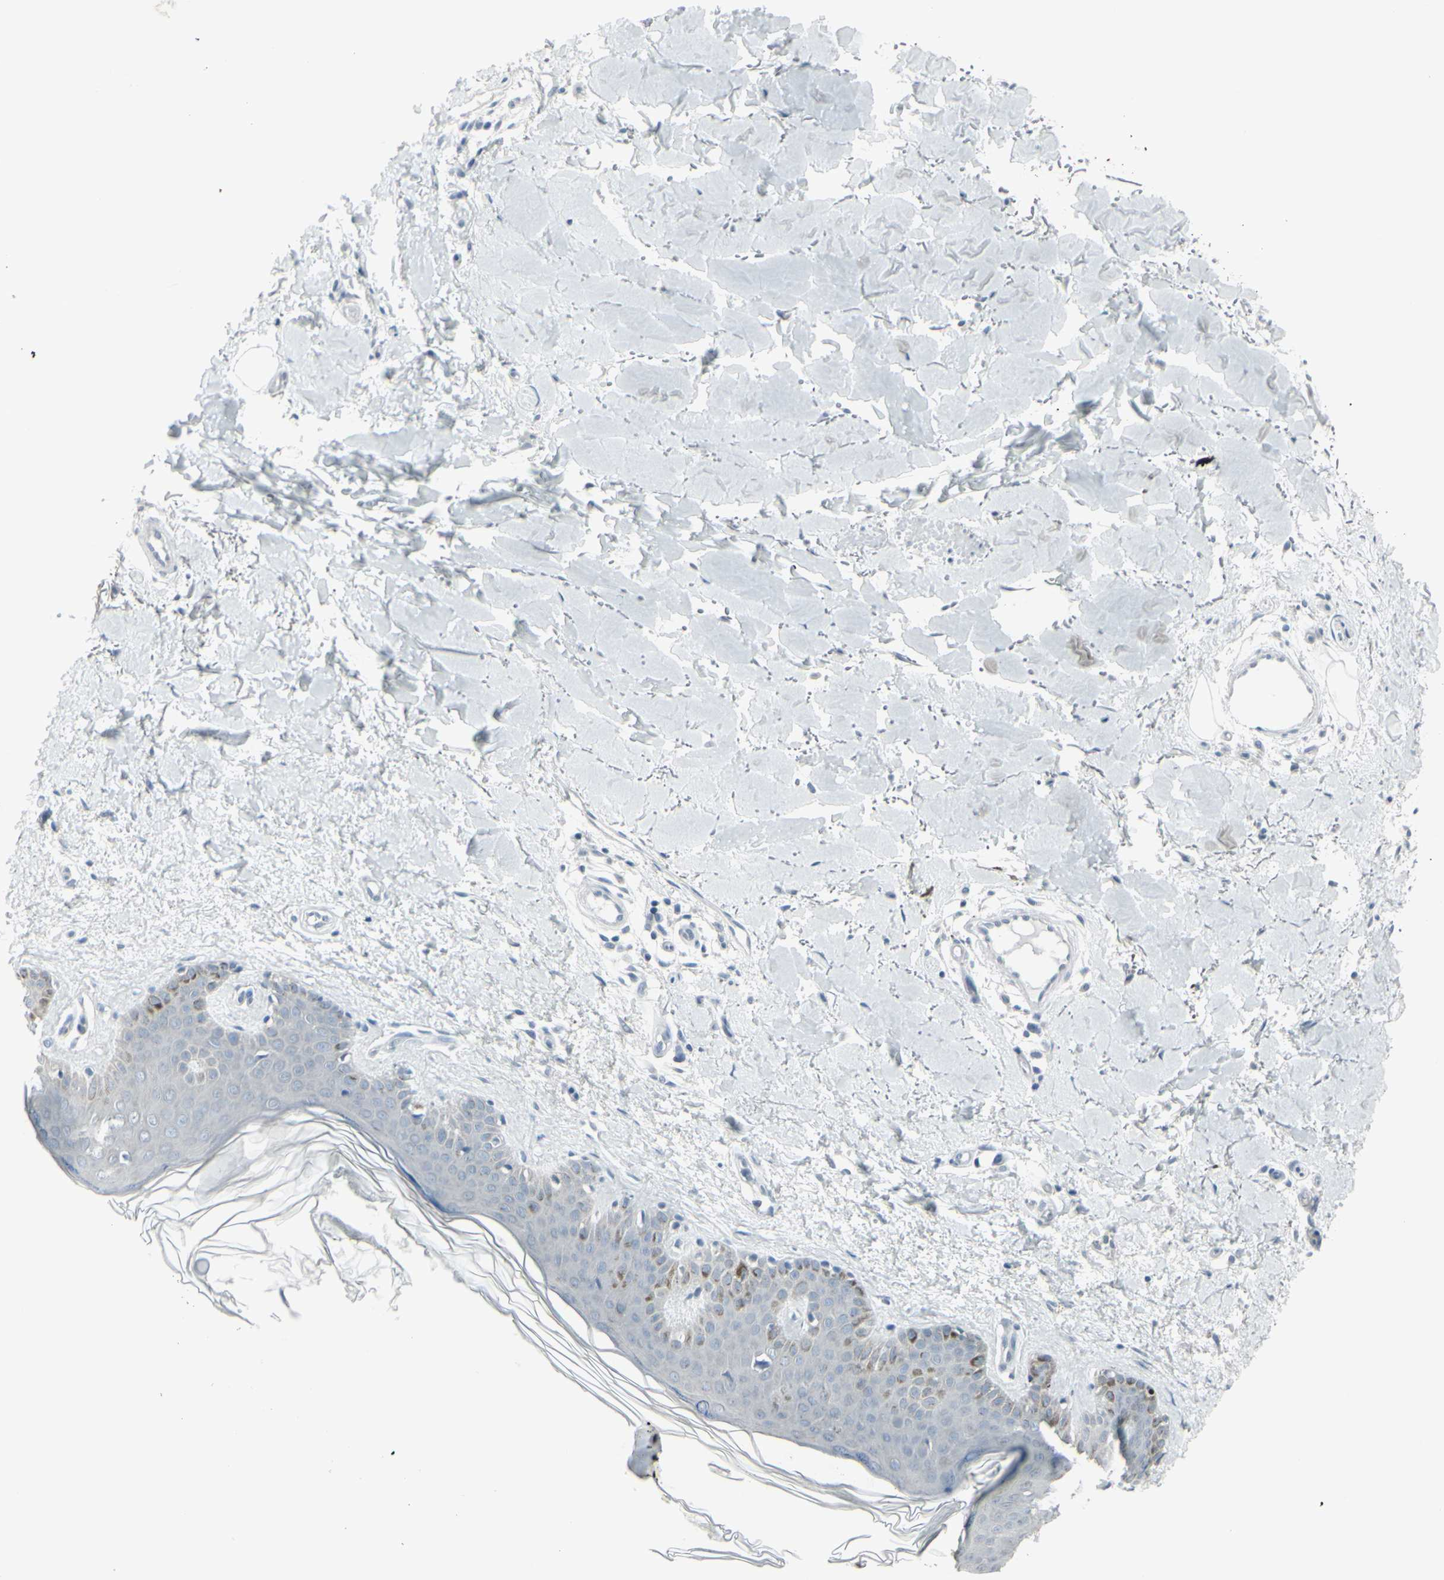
{"staining": {"intensity": "negative", "quantity": "none", "location": "none"}, "tissue": "skin", "cell_type": "Fibroblasts", "image_type": "normal", "snomed": [{"axis": "morphology", "description": "Normal tissue, NOS"}, {"axis": "topography", "description": "Skin"}], "caption": "DAB immunohistochemical staining of benign human skin exhibits no significant positivity in fibroblasts.", "gene": "RAB3A", "patient": {"sex": "male", "age": 67}}